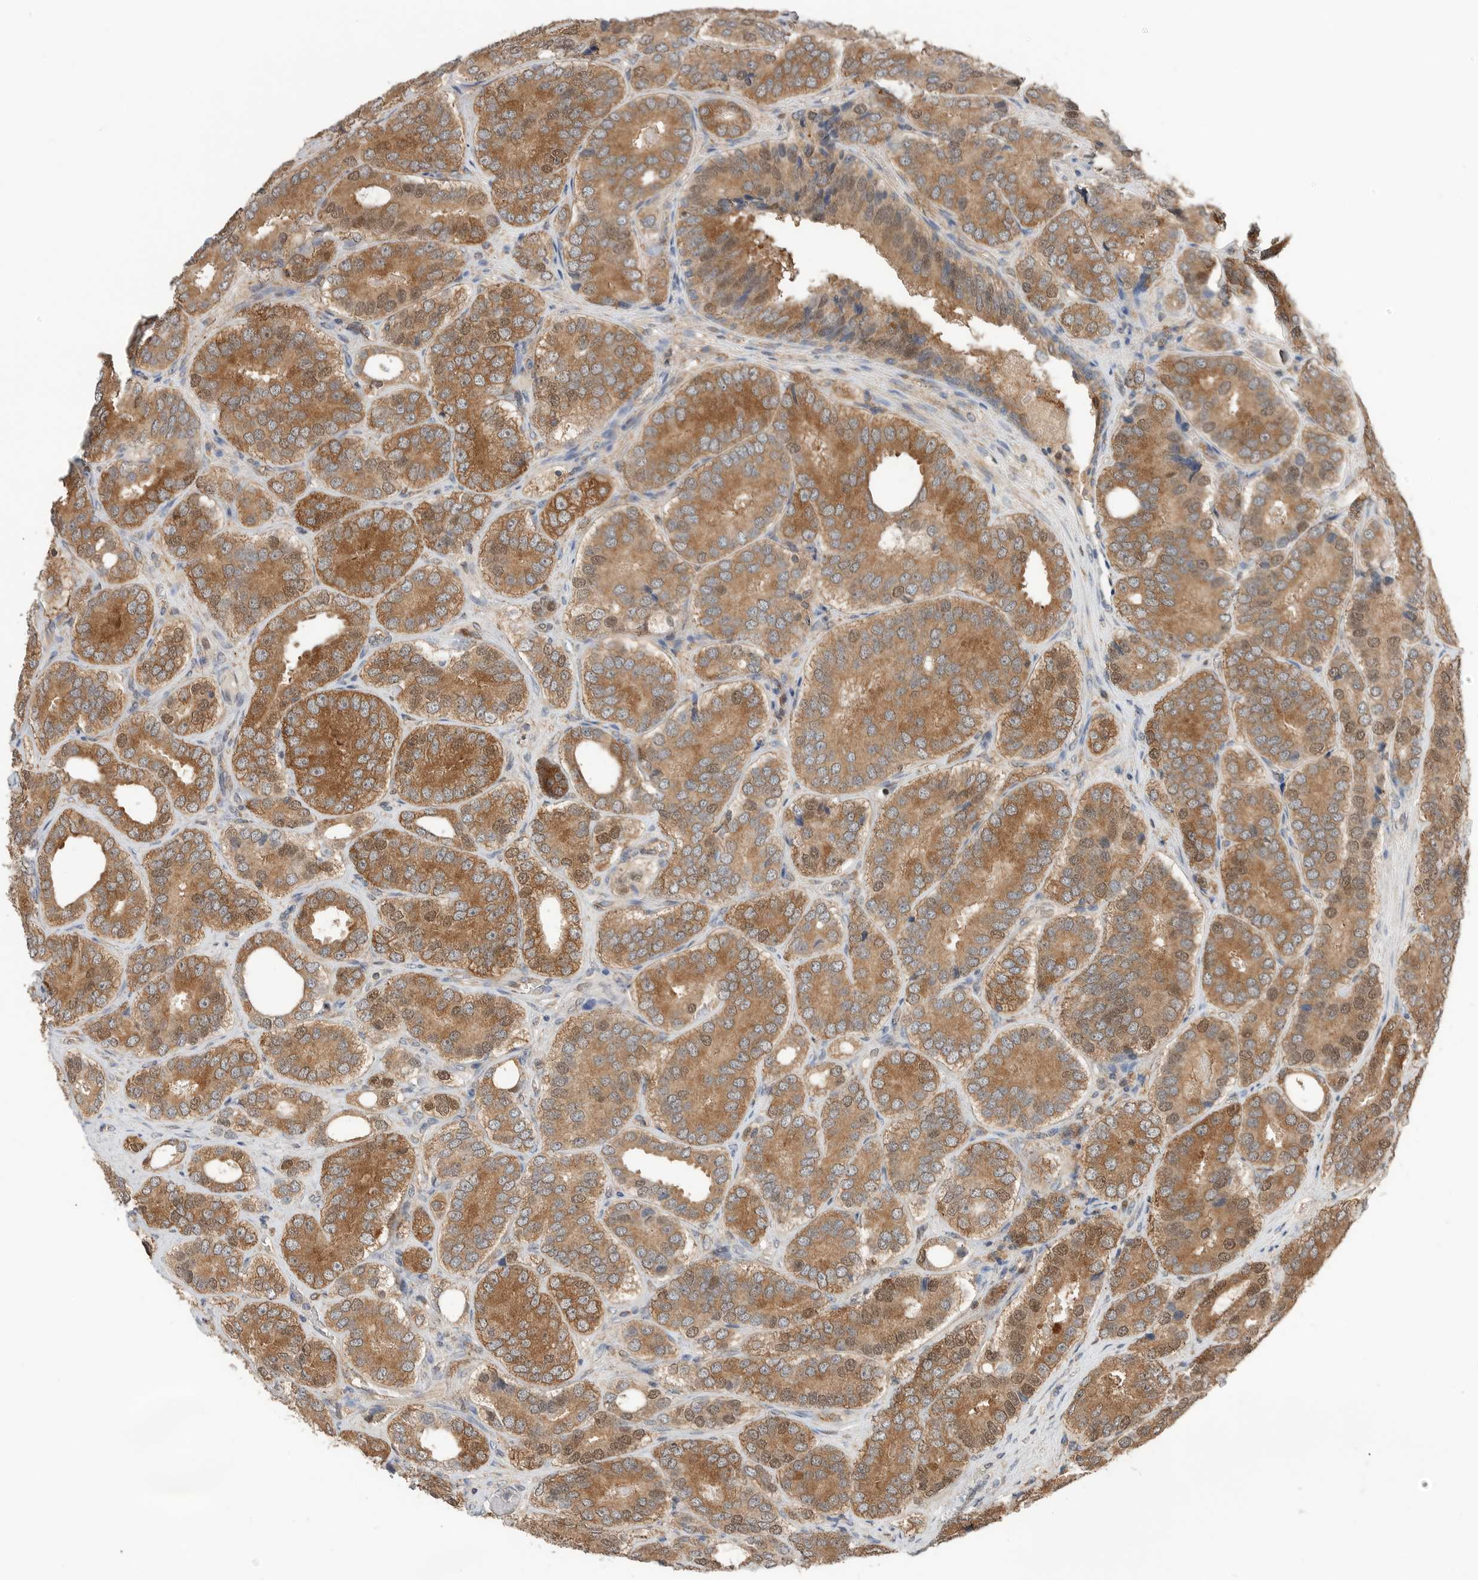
{"staining": {"intensity": "moderate", "quantity": ">75%", "location": "cytoplasmic/membranous,nuclear"}, "tissue": "prostate cancer", "cell_type": "Tumor cells", "image_type": "cancer", "snomed": [{"axis": "morphology", "description": "Adenocarcinoma, High grade"}, {"axis": "topography", "description": "Prostate"}], "caption": "The immunohistochemical stain highlights moderate cytoplasmic/membranous and nuclear expression in tumor cells of high-grade adenocarcinoma (prostate) tissue.", "gene": "XPNPEP1", "patient": {"sex": "male", "age": 56}}